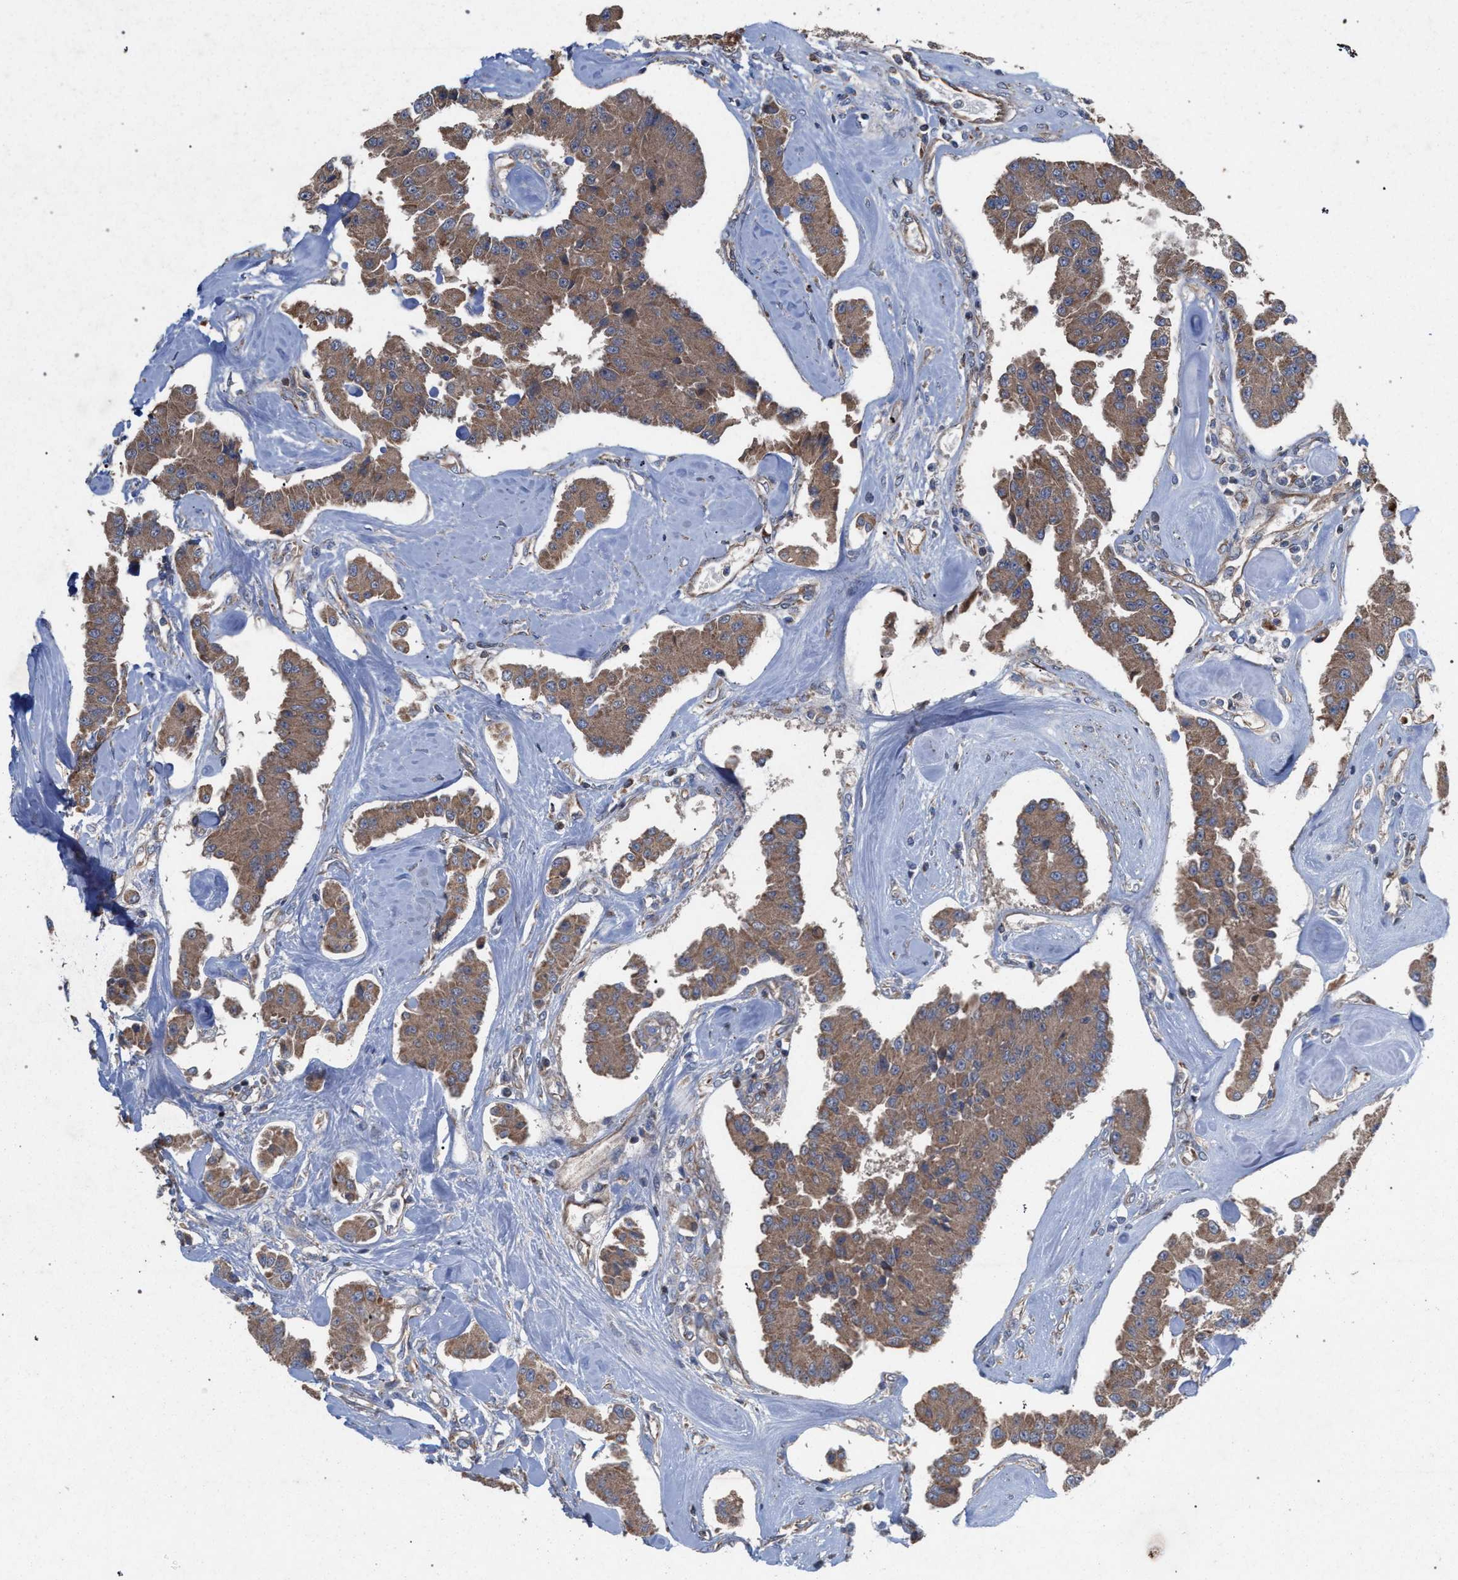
{"staining": {"intensity": "moderate", "quantity": ">75%", "location": "cytoplasmic/membranous"}, "tissue": "carcinoid", "cell_type": "Tumor cells", "image_type": "cancer", "snomed": [{"axis": "morphology", "description": "Carcinoid, malignant, NOS"}, {"axis": "topography", "description": "Pancreas"}], "caption": "Brown immunohistochemical staining in human carcinoid demonstrates moderate cytoplasmic/membranous expression in approximately >75% of tumor cells.", "gene": "BCL2L12", "patient": {"sex": "male", "age": 41}}